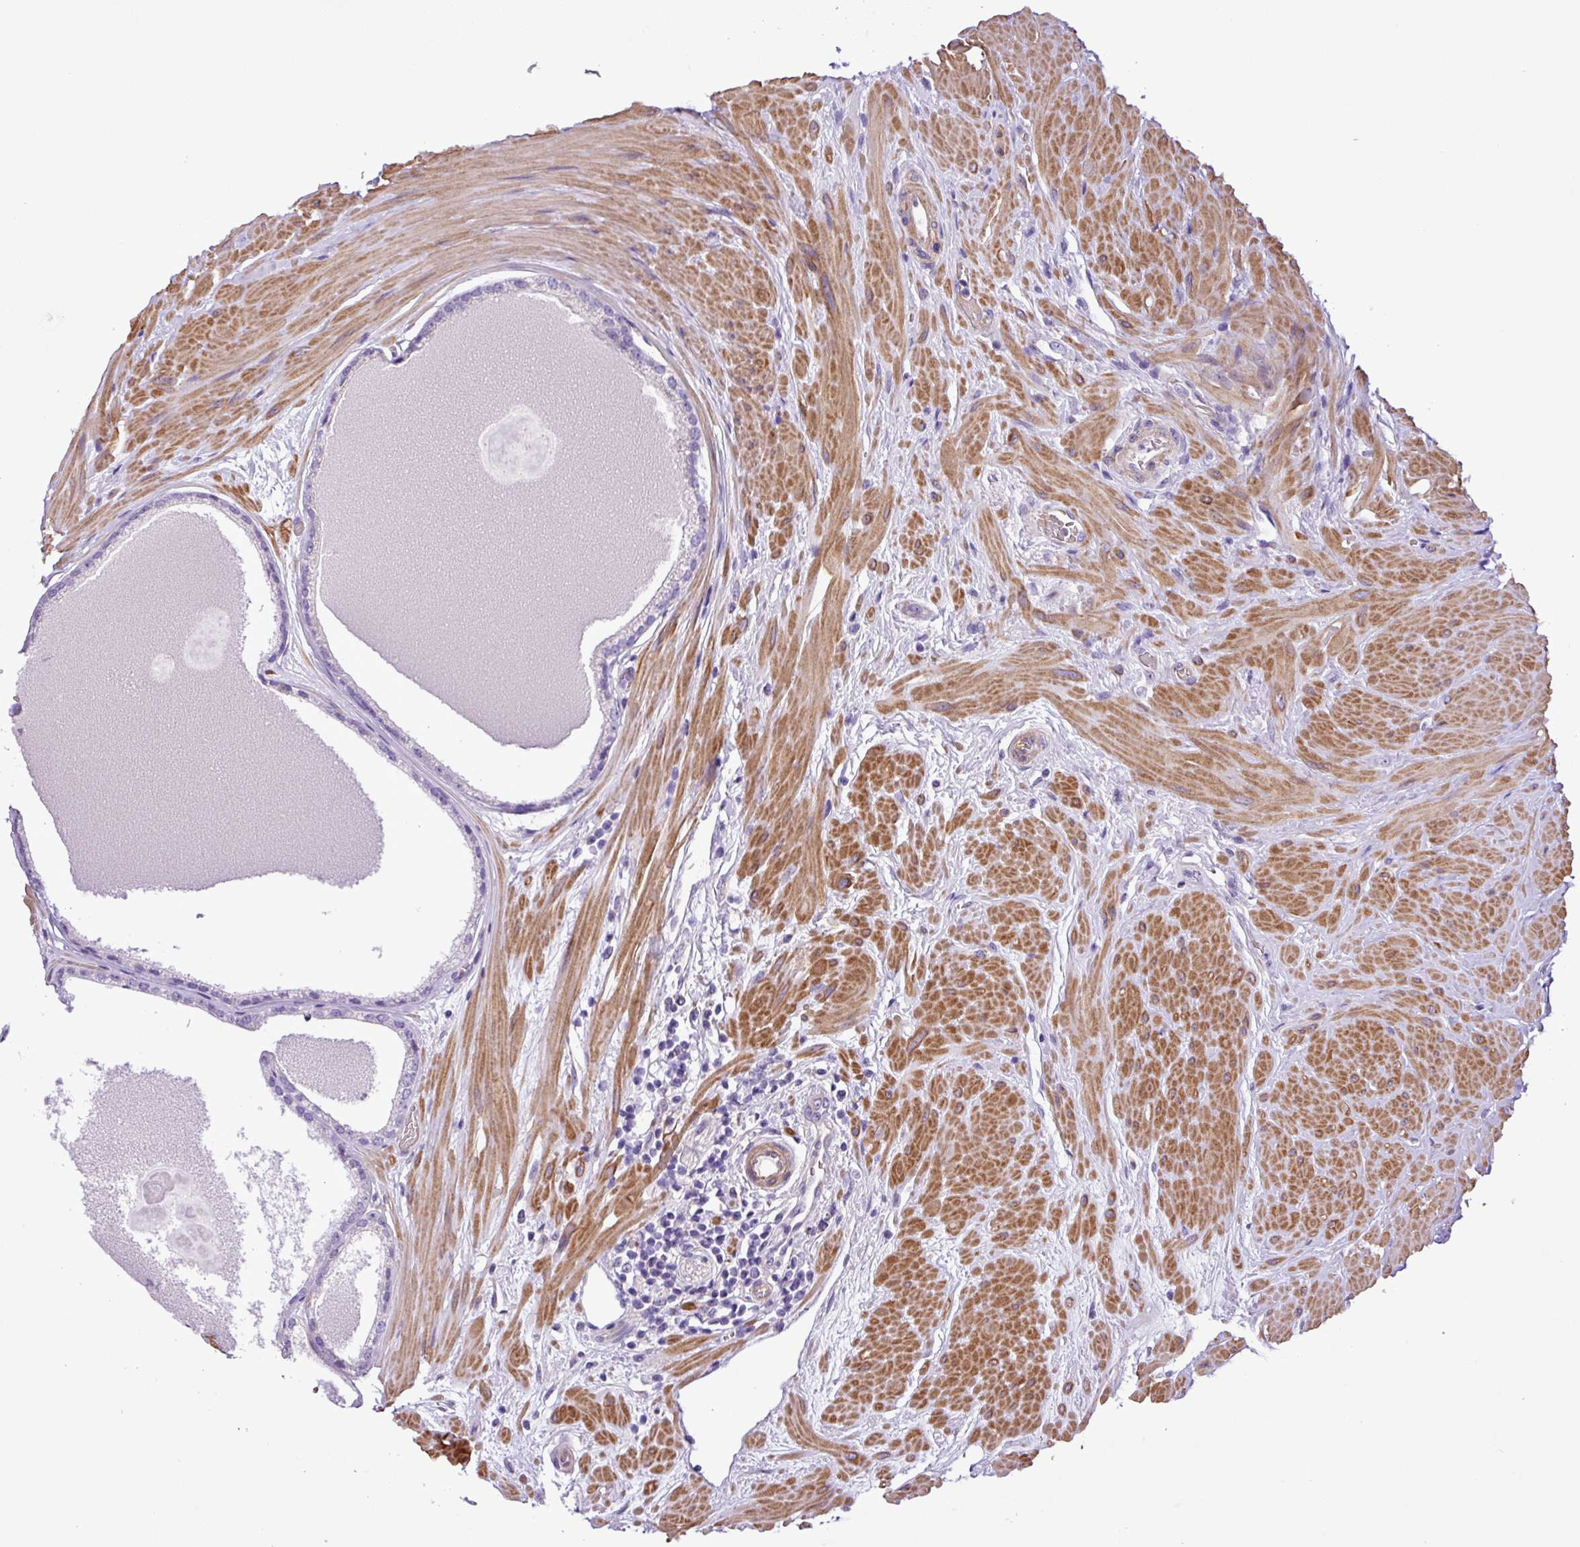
{"staining": {"intensity": "negative", "quantity": "none", "location": "none"}, "tissue": "prostate", "cell_type": "Glandular cells", "image_type": "normal", "snomed": [{"axis": "morphology", "description": "Normal tissue, NOS"}, {"axis": "topography", "description": "Prostate"}], "caption": "Immunohistochemistry photomicrograph of benign prostate stained for a protein (brown), which reveals no staining in glandular cells.", "gene": "C11orf91", "patient": {"sex": "male", "age": 48}}